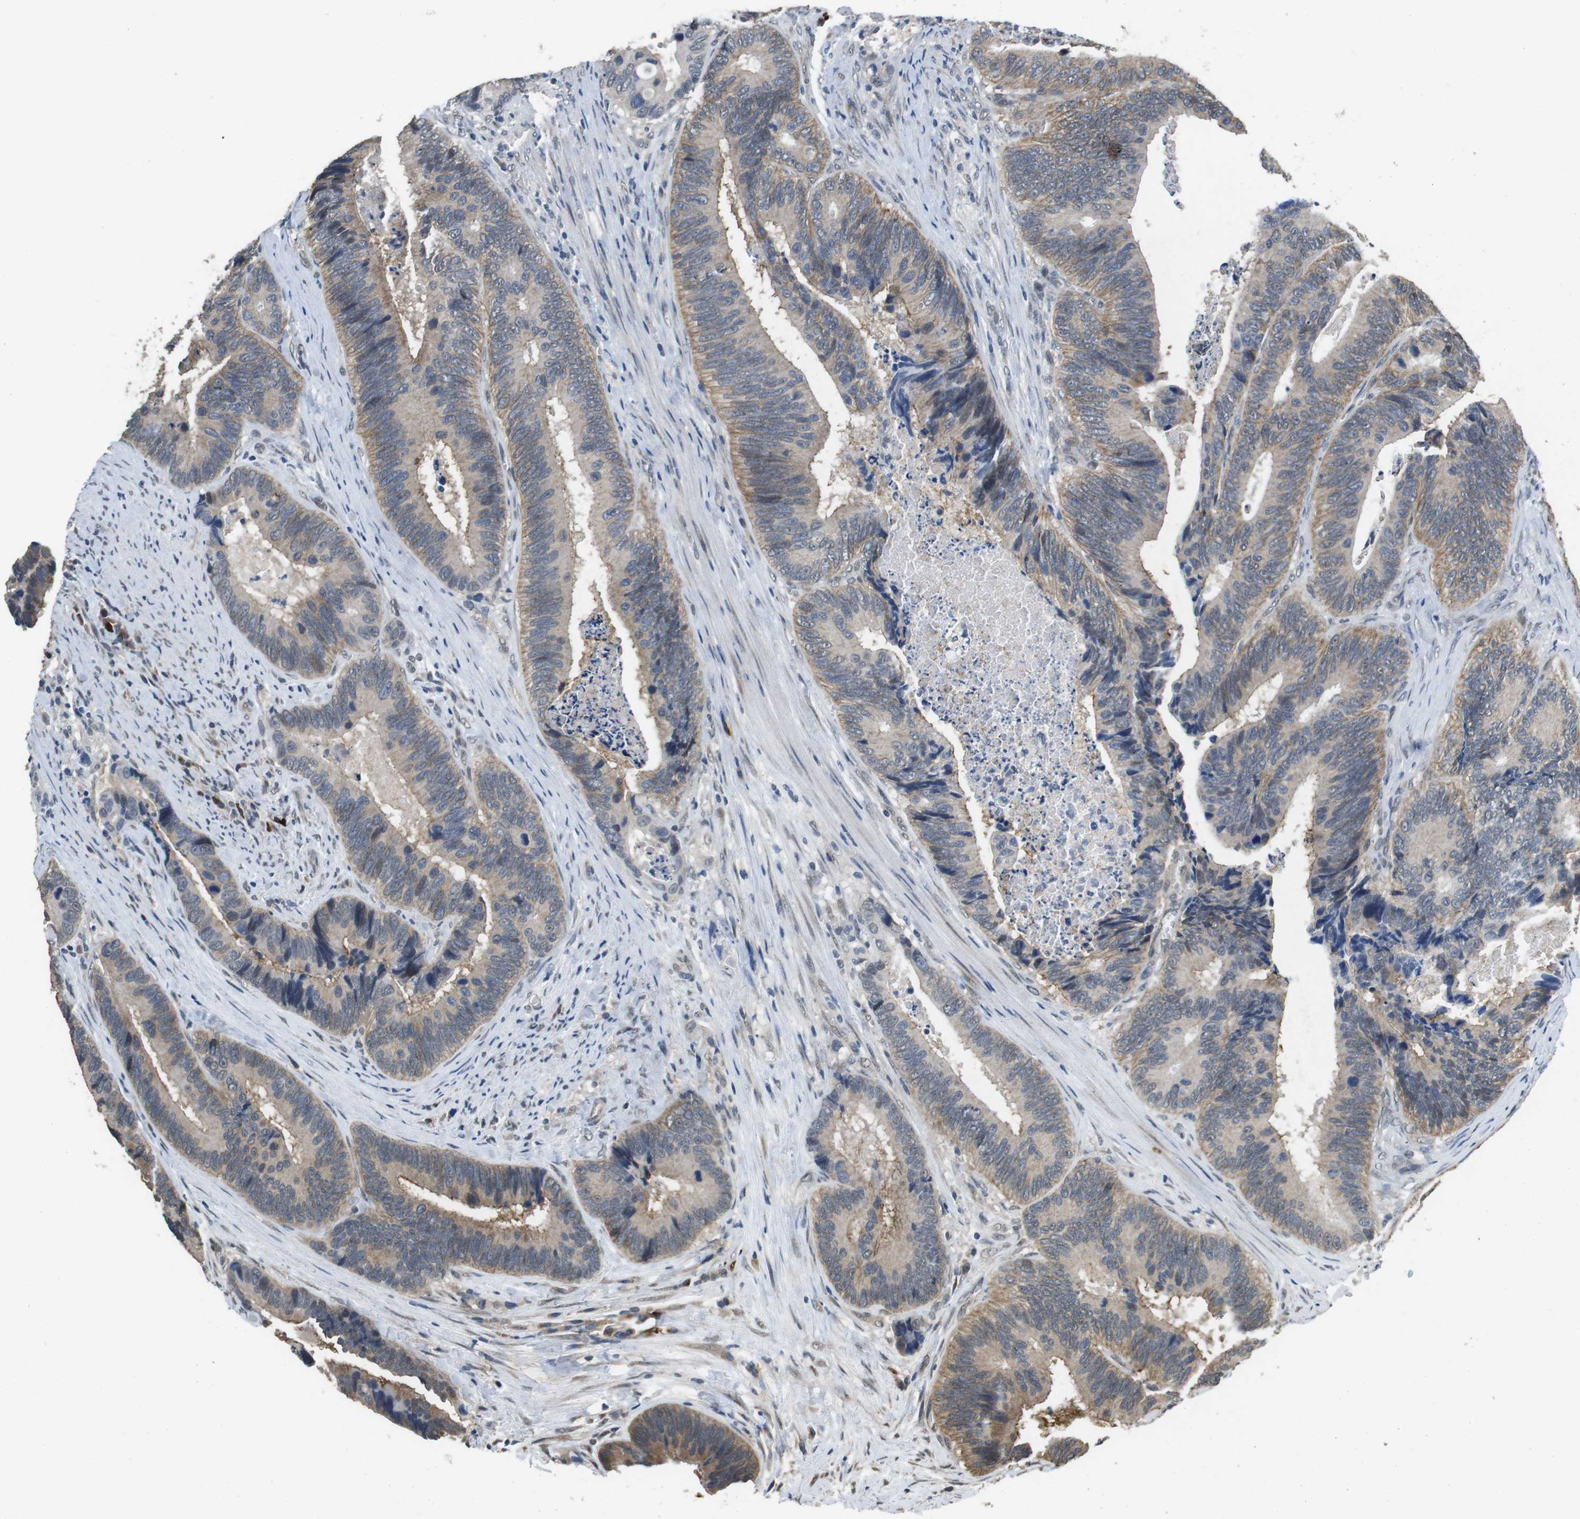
{"staining": {"intensity": "weak", "quantity": ">75%", "location": "cytoplasmic/membranous"}, "tissue": "colorectal cancer", "cell_type": "Tumor cells", "image_type": "cancer", "snomed": [{"axis": "morphology", "description": "Inflammation, NOS"}, {"axis": "morphology", "description": "Adenocarcinoma, NOS"}, {"axis": "topography", "description": "Colon"}], "caption": "IHC (DAB (3,3'-diaminobenzidine)) staining of colorectal cancer (adenocarcinoma) reveals weak cytoplasmic/membranous protein staining in approximately >75% of tumor cells.", "gene": "CLDN7", "patient": {"sex": "male", "age": 72}}